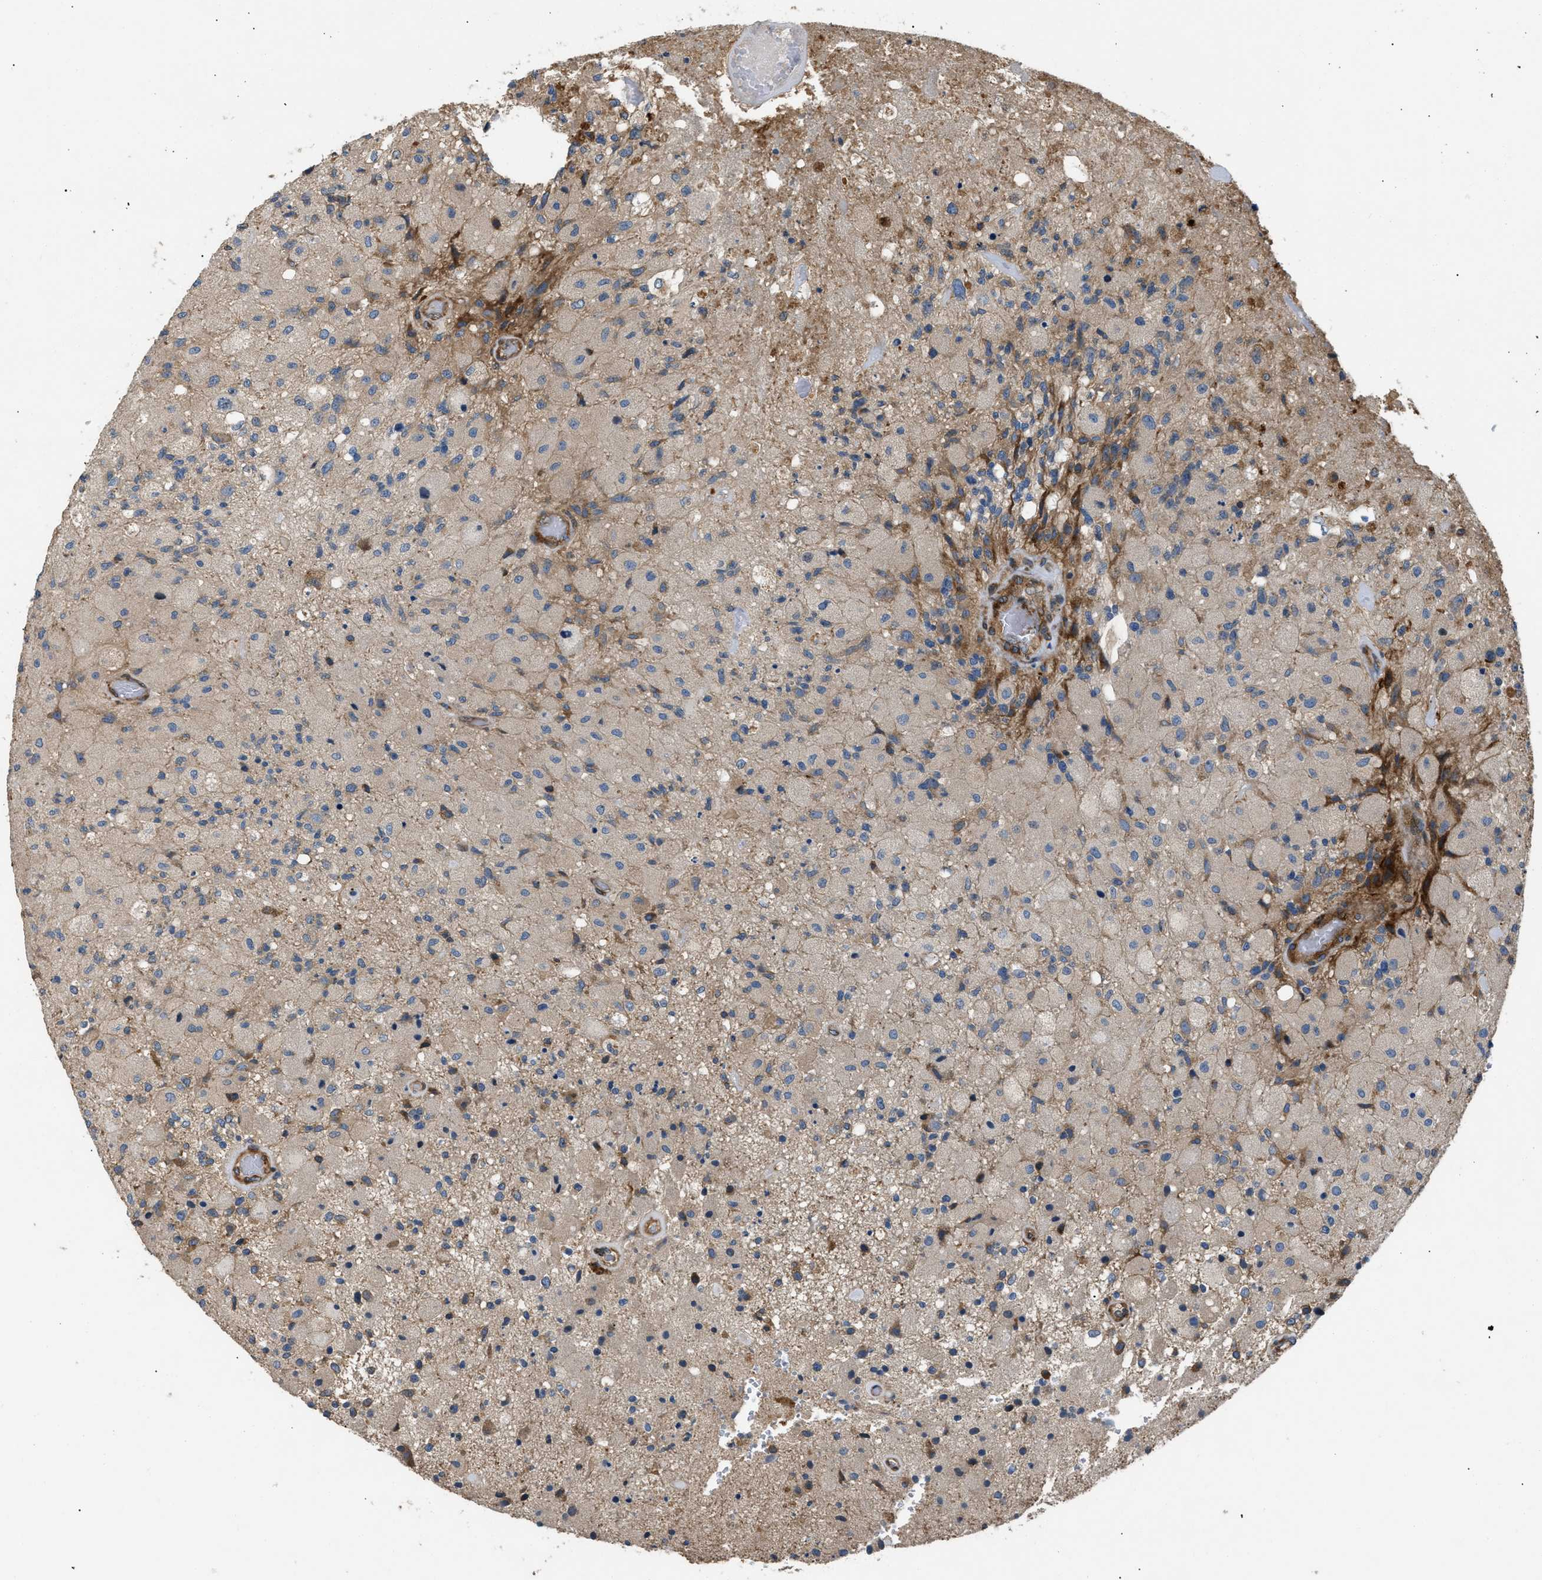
{"staining": {"intensity": "weak", "quantity": "<25%", "location": "cytoplasmic/membranous"}, "tissue": "glioma", "cell_type": "Tumor cells", "image_type": "cancer", "snomed": [{"axis": "morphology", "description": "Normal tissue, NOS"}, {"axis": "morphology", "description": "Glioma, malignant, High grade"}, {"axis": "topography", "description": "Cerebral cortex"}], "caption": "Immunohistochemical staining of human glioma displays no significant positivity in tumor cells.", "gene": "LYSMD3", "patient": {"sex": "male", "age": 77}}